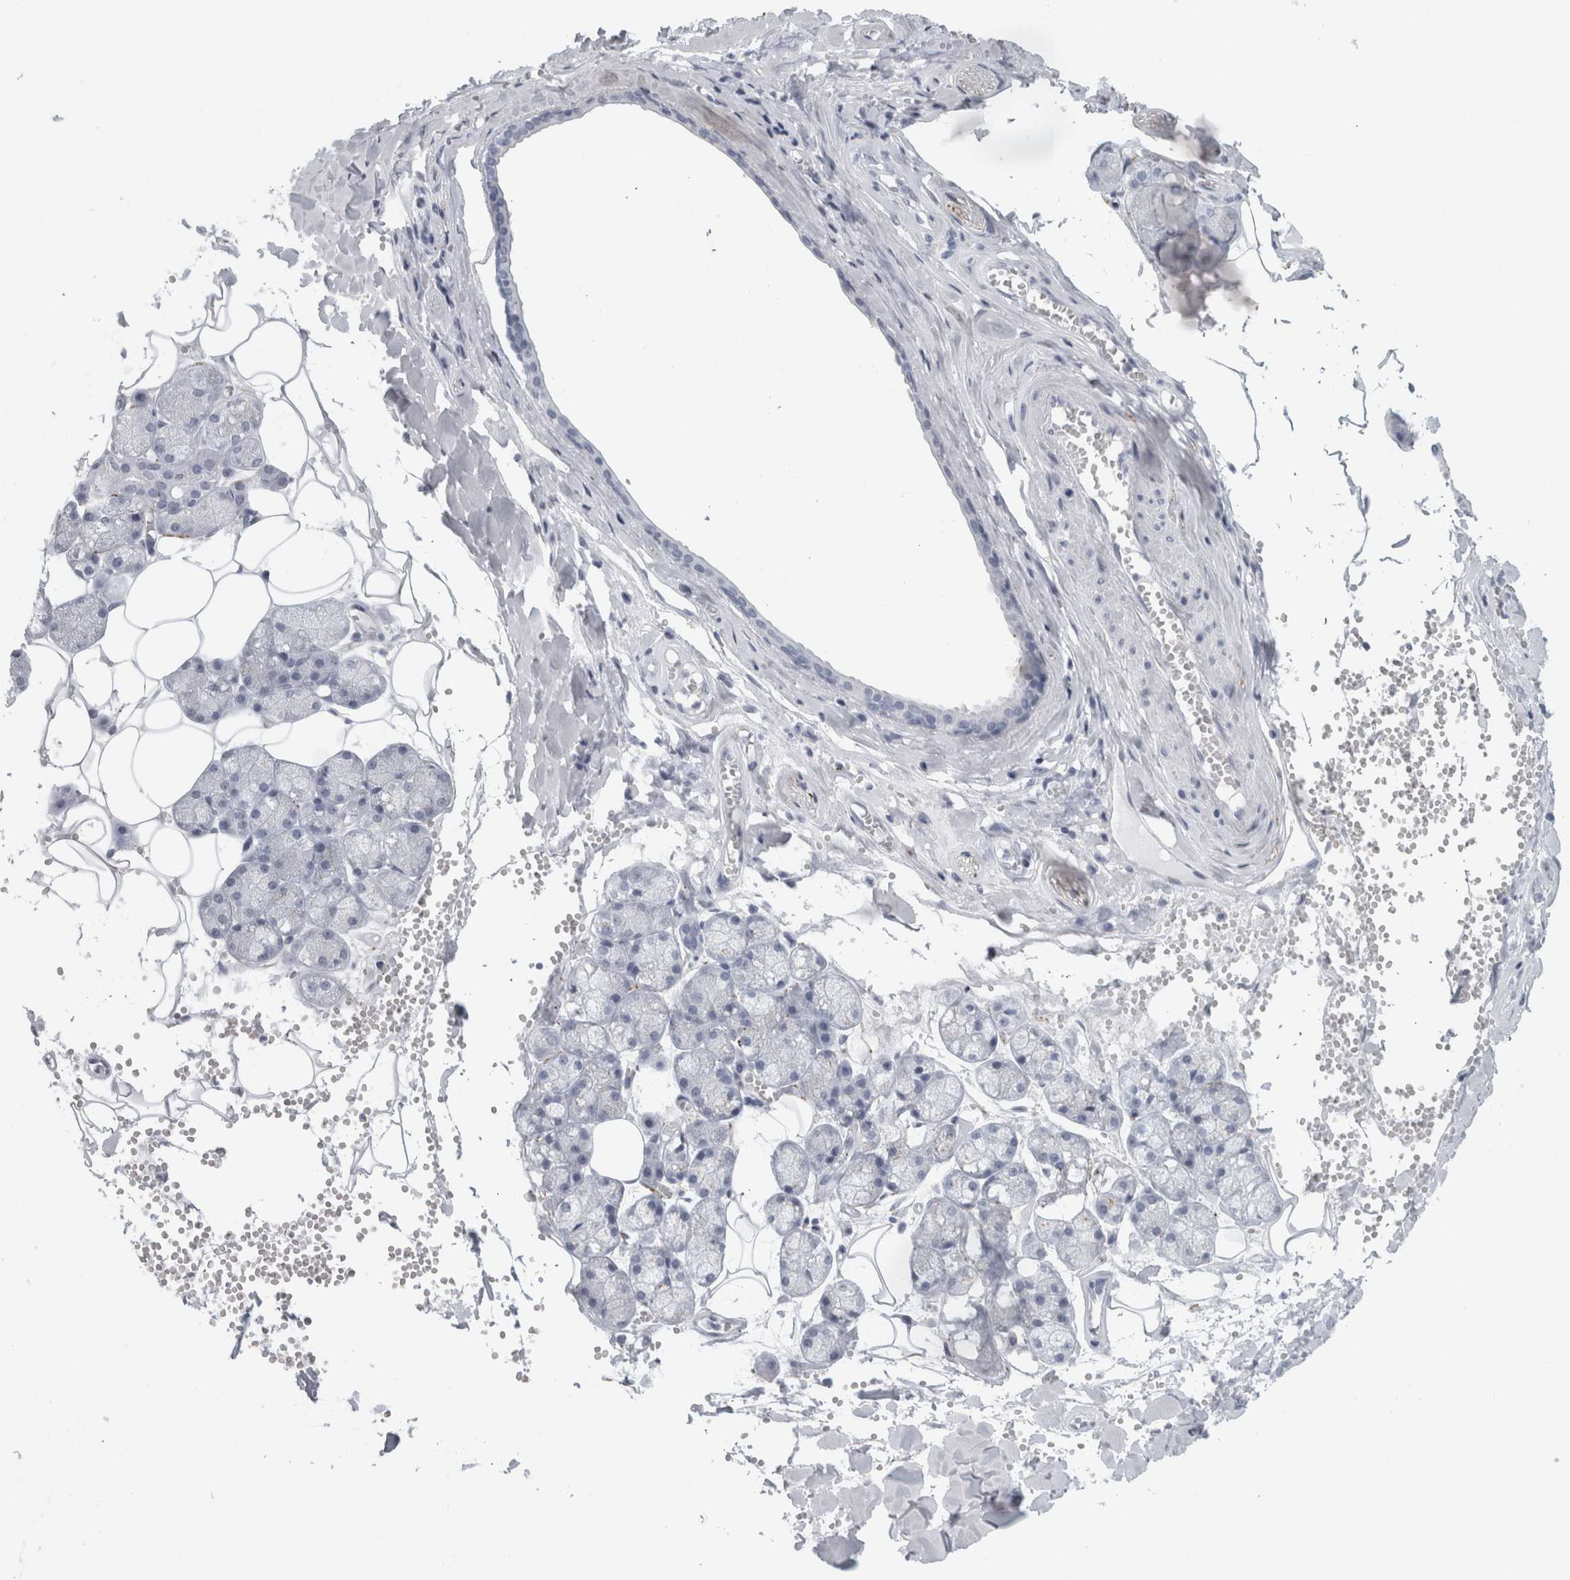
{"staining": {"intensity": "moderate", "quantity": "<25%", "location": "cytoplasmic/membranous"}, "tissue": "salivary gland", "cell_type": "Glandular cells", "image_type": "normal", "snomed": [{"axis": "morphology", "description": "Normal tissue, NOS"}, {"axis": "topography", "description": "Salivary gland"}], "caption": "A micrograph of human salivary gland stained for a protein displays moderate cytoplasmic/membranous brown staining in glandular cells.", "gene": "CPE", "patient": {"sex": "male", "age": 62}}